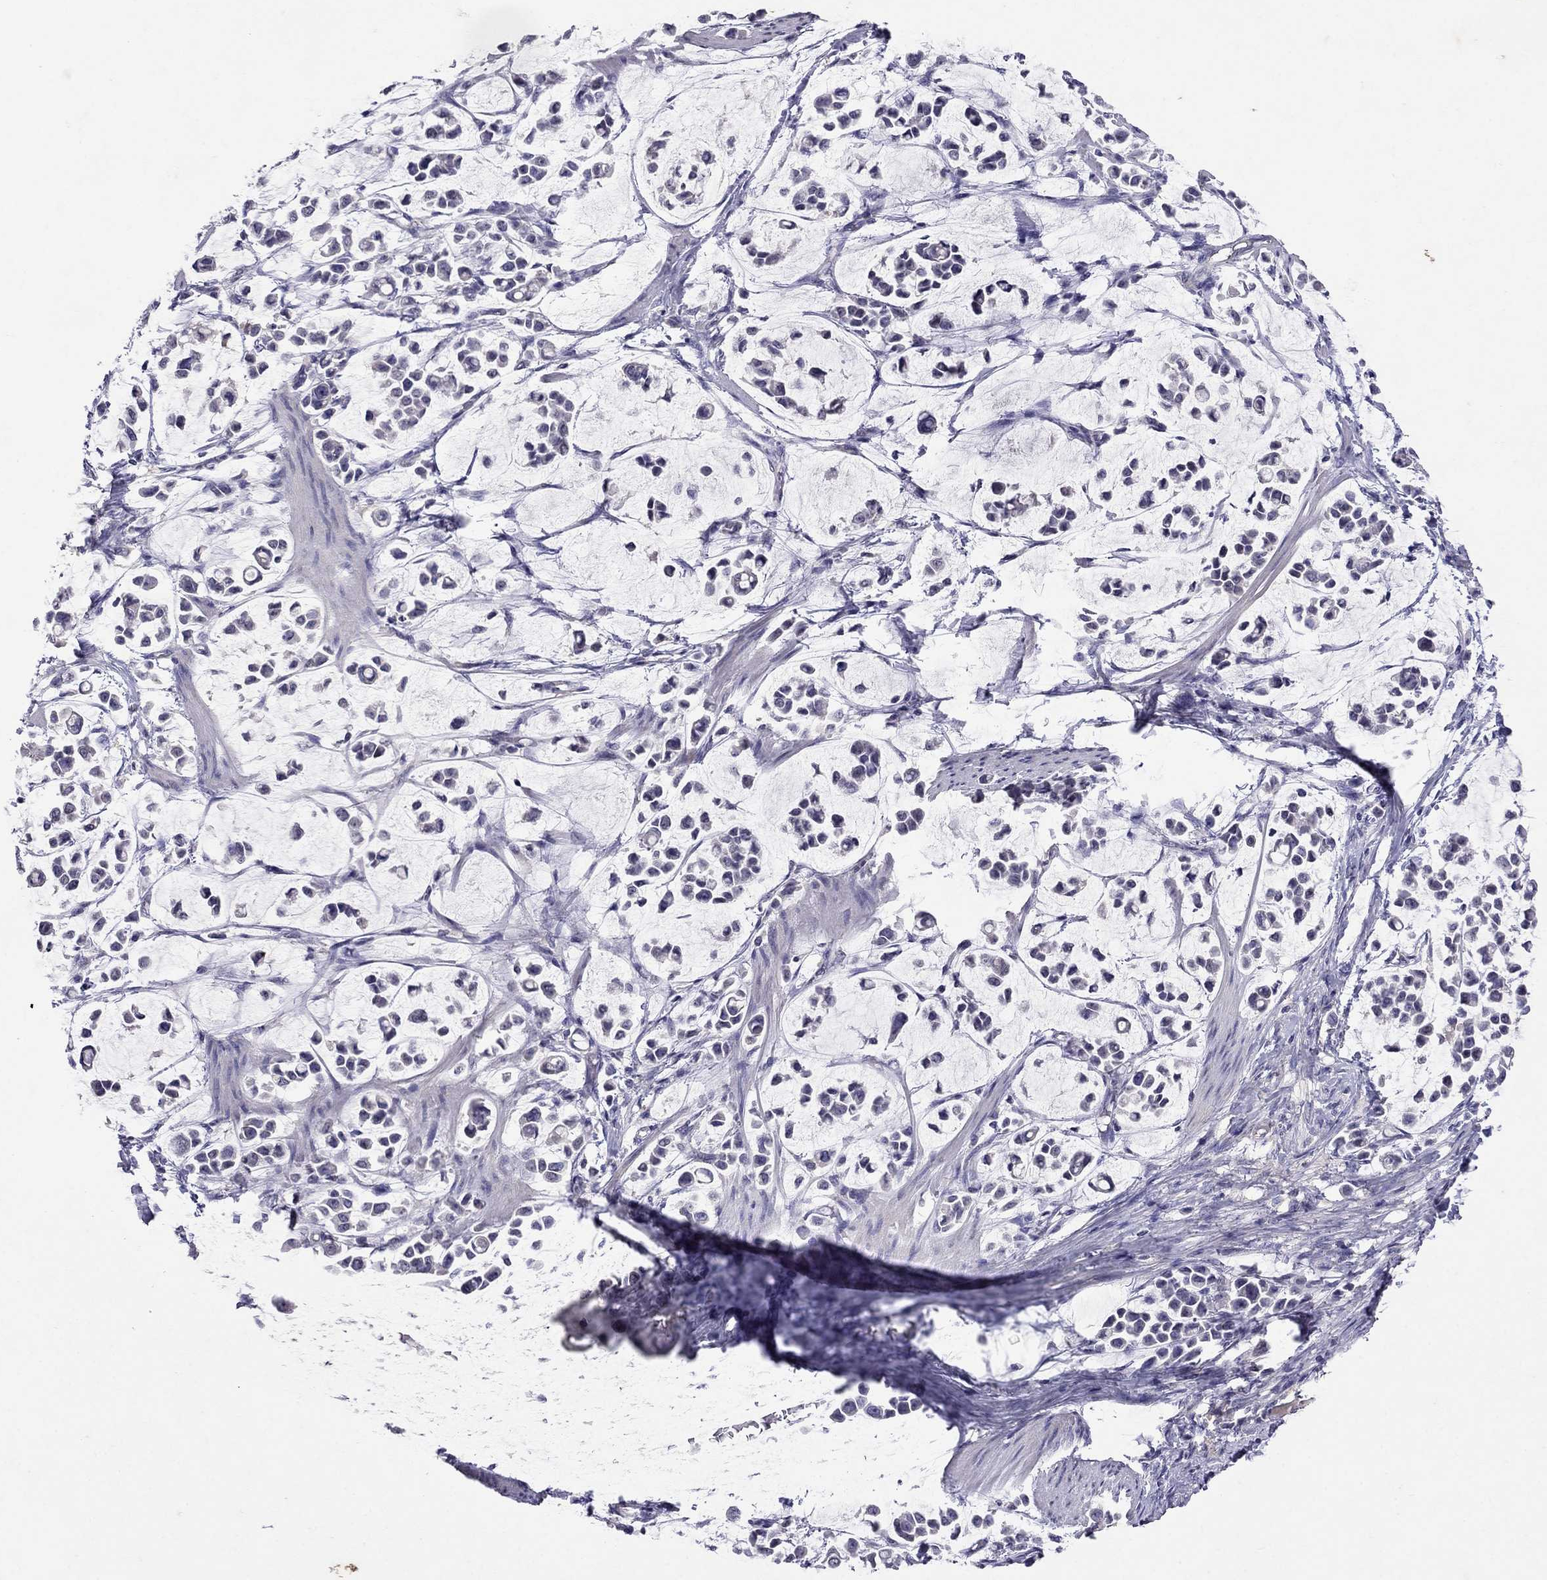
{"staining": {"intensity": "negative", "quantity": "none", "location": "none"}, "tissue": "stomach cancer", "cell_type": "Tumor cells", "image_type": "cancer", "snomed": [{"axis": "morphology", "description": "Adenocarcinoma, NOS"}, {"axis": "topography", "description": "Stomach"}], "caption": "Protein analysis of stomach cancer shows no significant positivity in tumor cells.", "gene": "FST", "patient": {"sex": "male", "age": 82}}